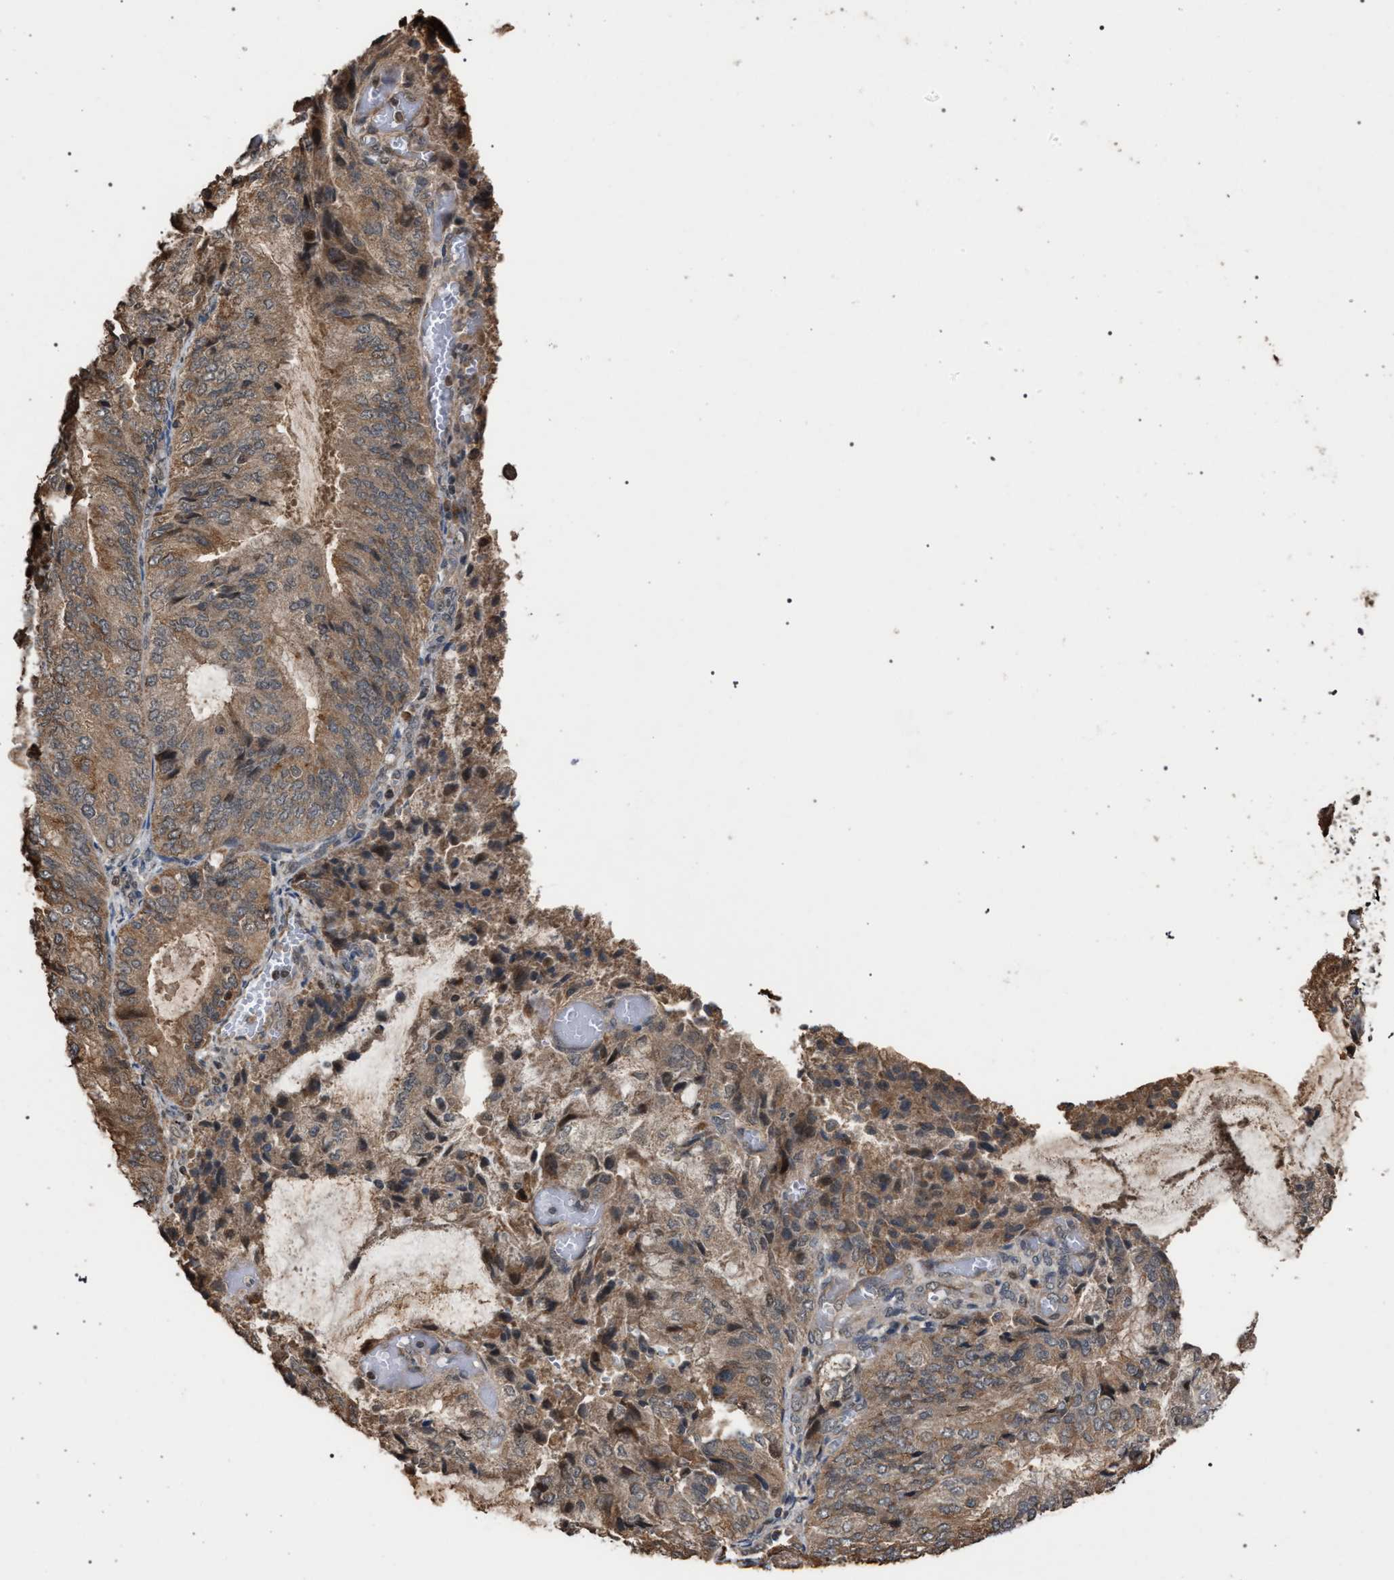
{"staining": {"intensity": "weak", "quantity": ">75%", "location": "cytoplasmic/membranous"}, "tissue": "endometrial cancer", "cell_type": "Tumor cells", "image_type": "cancer", "snomed": [{"axis": "morphology", "description": "Adenocarcinoma, NOS"}, {"axis": "topography", "description": "Endometrium"}], "caption": "Immunohistochemical staining of human endometrial adenocarcinoma reveals low levels of weak cytoplasmic/membranous protein positivity in about >75% of tumor cells. The protein is stained brown, and the nuclei are stained in blue (DAB (3,3'-diaminobenzidine) IHC with brightfield microscopy, high magnification).", "gene": "NAA35", "patient": {"sex": "female", "age": 81}}